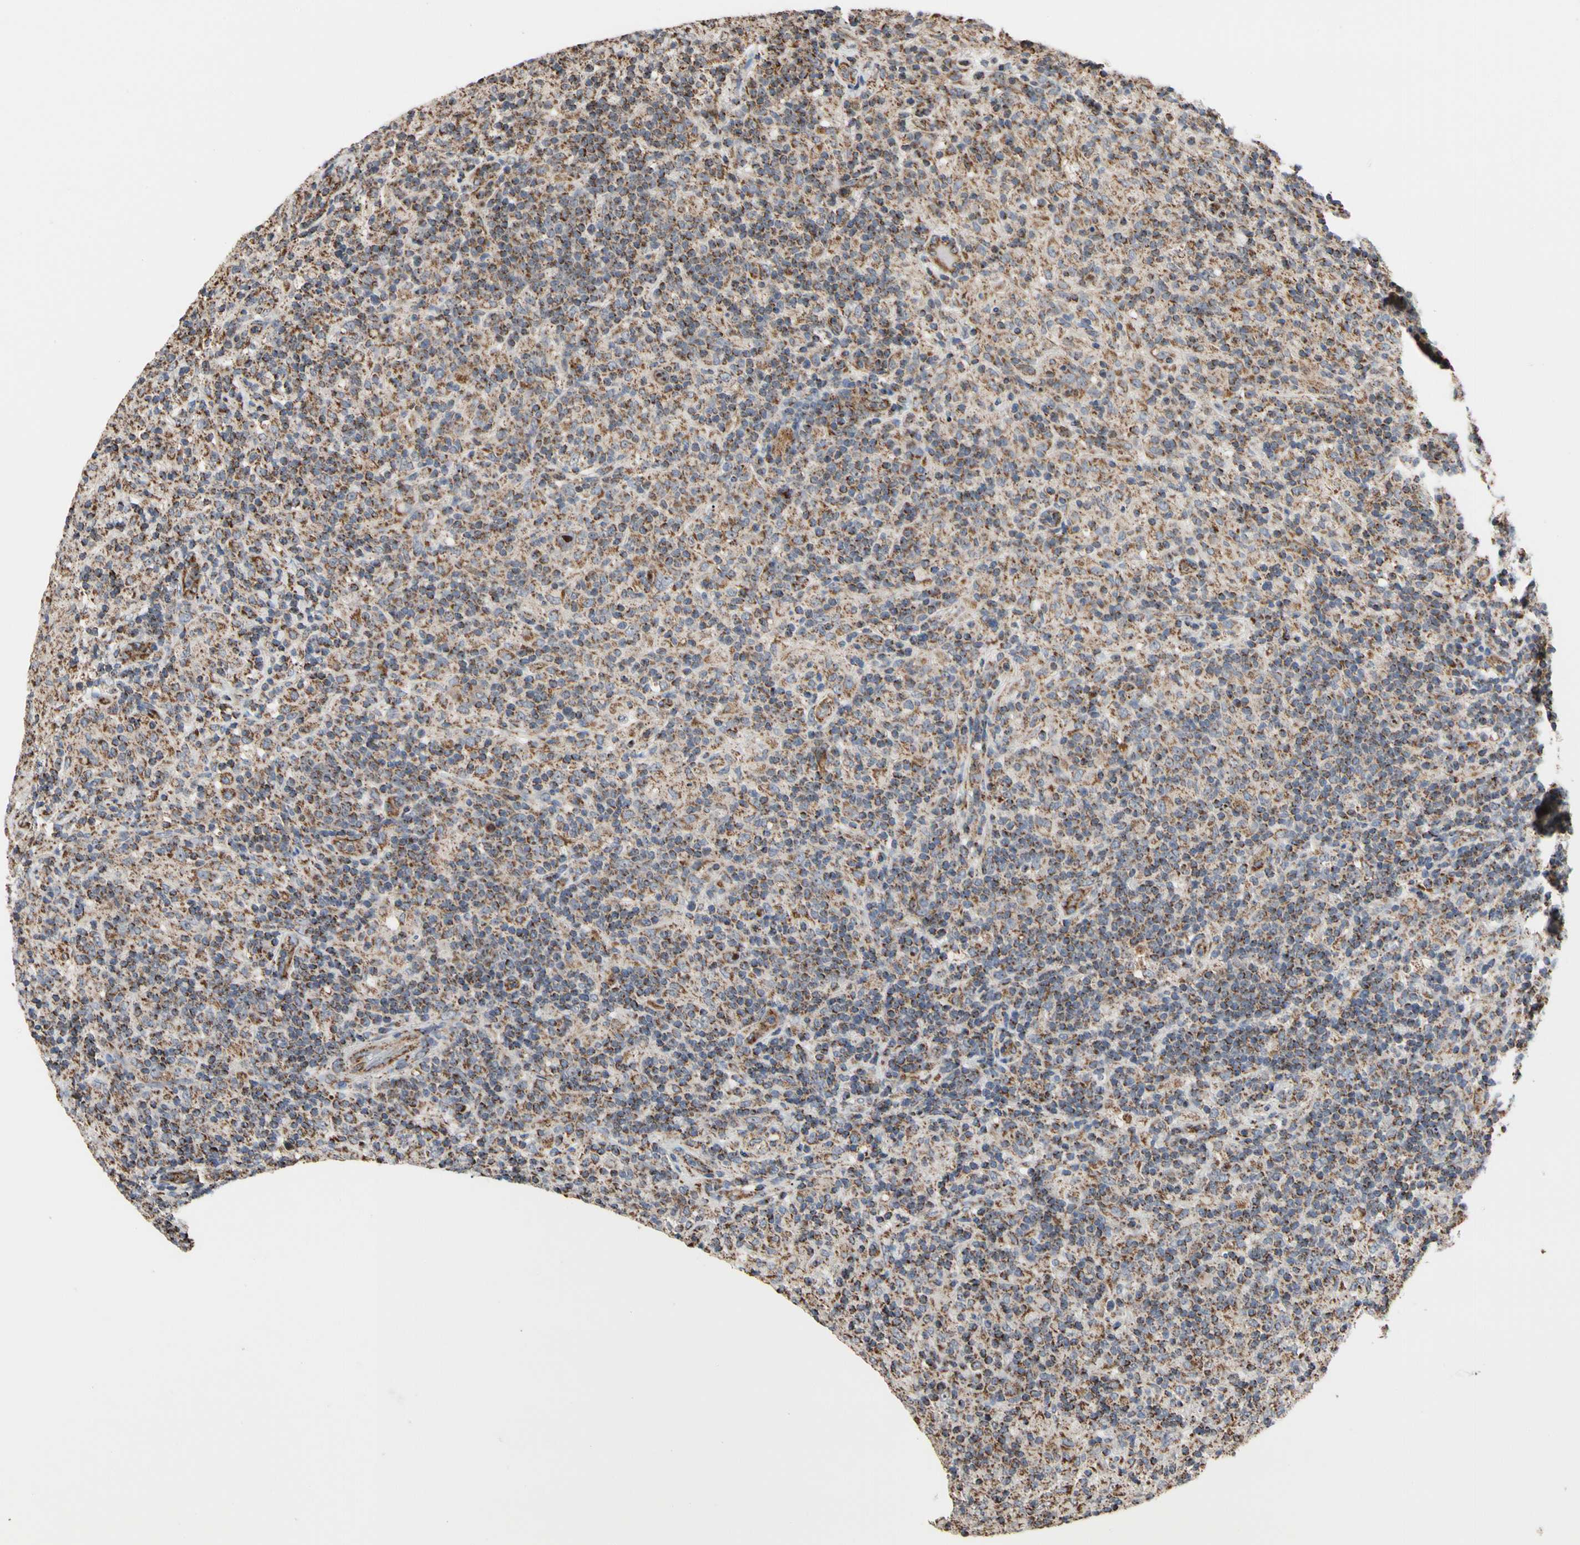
{"staining": {"intensity": "strong", "quantity": ">75%", "location": "cytoplasmic/membranous,nuclear"}, "tissue": "lymphoma", "cell_type": "Tumor cells", "image_type": "cancer", "snomed": [{"axis": "morphology", "description": "Hodgkin's disease, NOS"}, {"axis": "topography", "description": "Lymph node"}], "caption": "Hodgkin's disease stained with a protein marker reveals strong staining in tumor cells.", "gene": "FAM110B", "patient": {"sex": "male", "age": 70}}